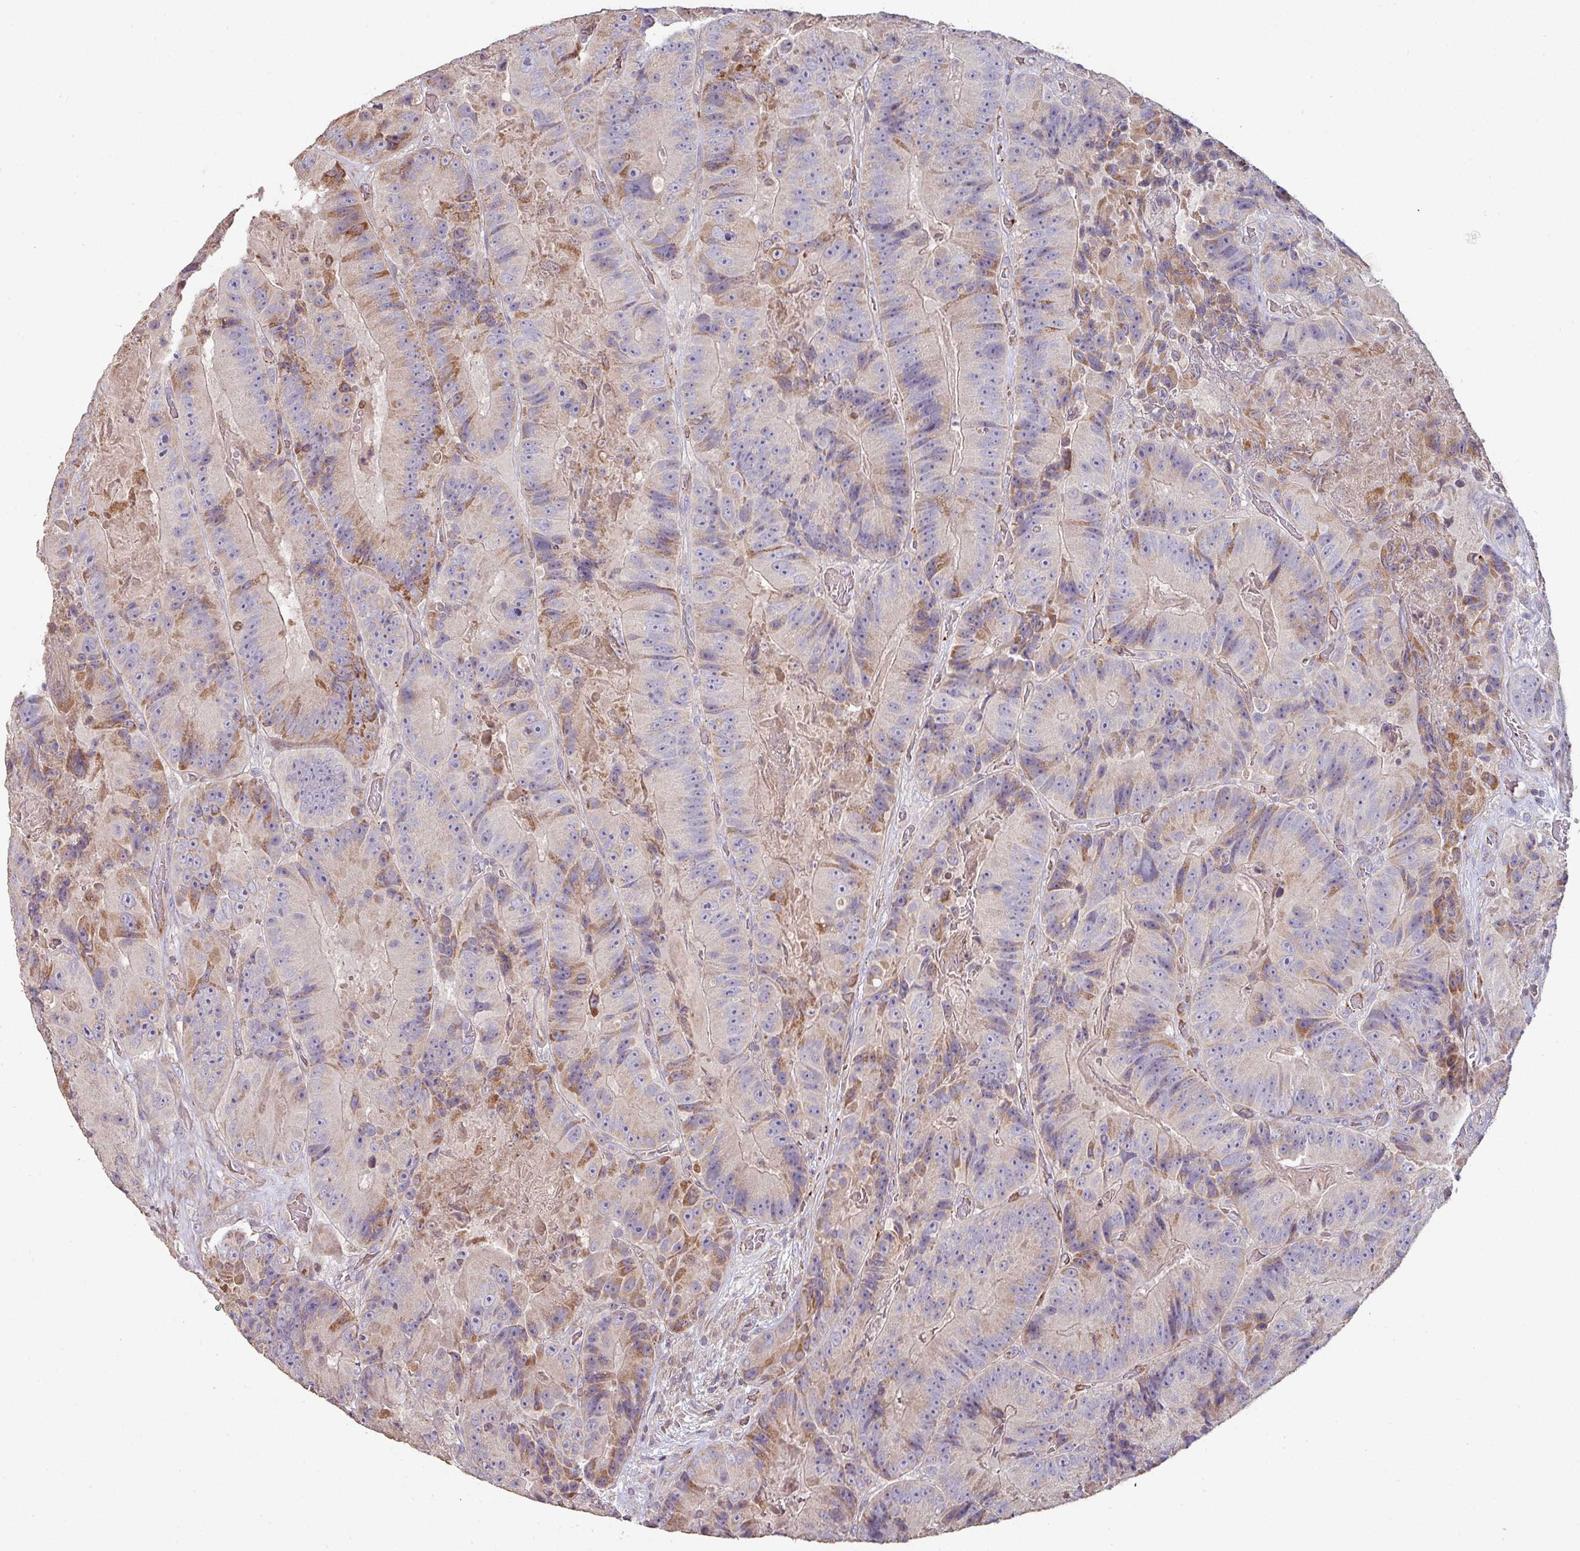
{"staining": {"intensity": "weak", "quantity": "<25%", "location": "cytoplasmic/membranous"}, "tissue": "colorectal cancer", "cell_type": "Tumor cells", "image_type": "cancer", "snomed": [{"axis": "morphology", "description": "Adenocarcinoma, NOS"}, {"axis": "topography", "description": "Colon"}], "caption": "Protein analysis of colorectal cancer (adenocarcinoma) demonstrates no significant positivity in tumor cells.", "gene": "RPL23A", "patient": {"sex": "female", "age": 86}}